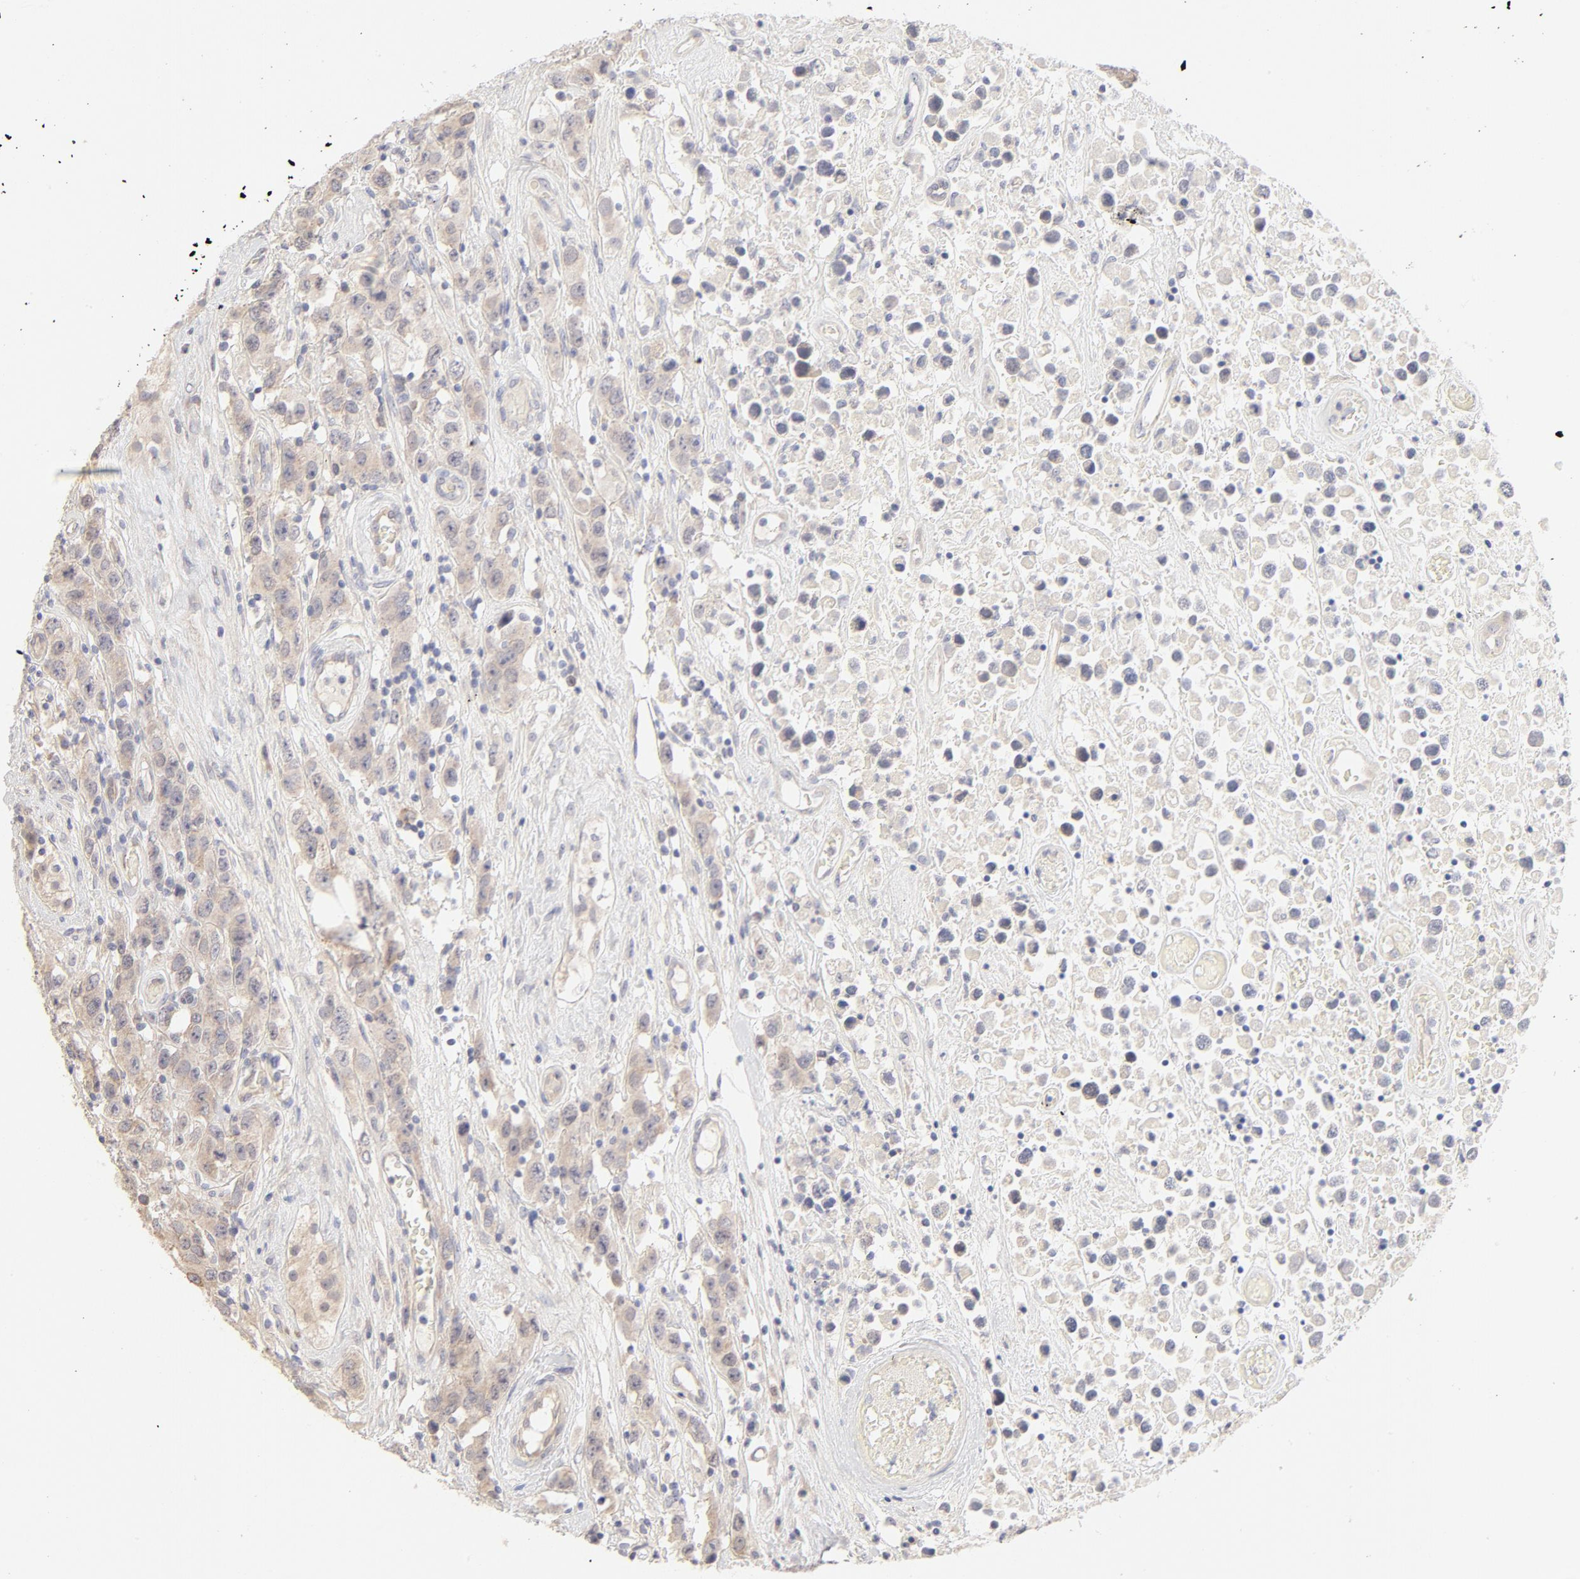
{"staining": {"intensity": "weak", "quantity": "25%-75%", "location": "cytoplasmic/membranous"}, "tissue": "testis cancer", "cell_type": "Tumor cells", "image_type": "cancer", "snomed": [{"axis": "morphology", "description": "Seminoma, NOS"}, {"axis": "topography", "description": "Testis"}], "caption": "Testis cancer (seminoma) stained for a protein (brown) demonstrates weak cytoplasmic/membranous positive positivity in about 25%-75% of tumor cells.", "gene": "NKX2-2", "patient": {"sex": "male", "age": 52}}